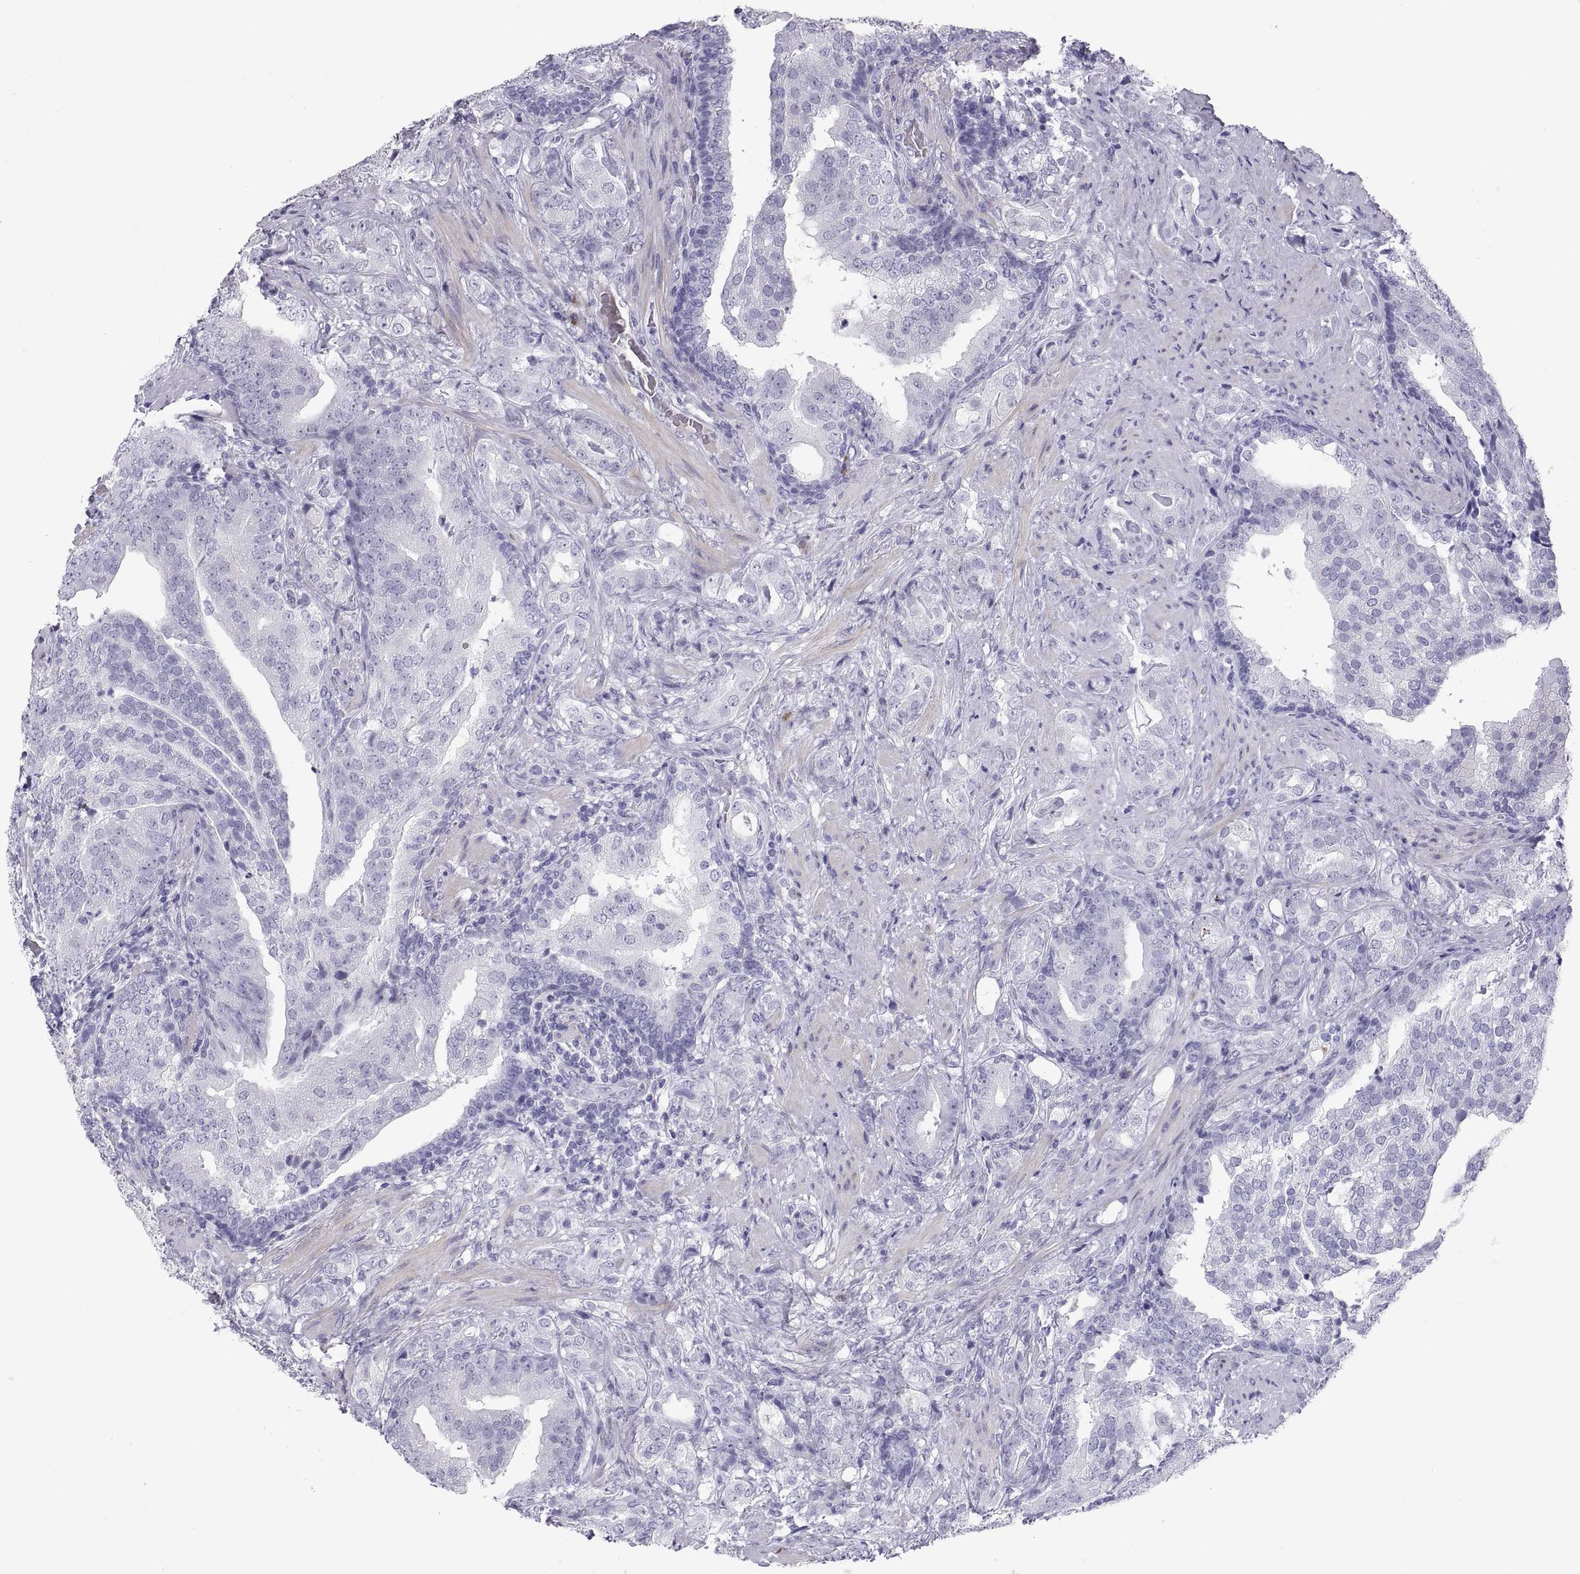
{"staining": {"intensity": "negative", "quantity": "none", "location": "none"}, "tissue": "prostate cancer", "cell_type": "Tumor cells", "image_type": "cancer", "snomed": [{"axis": "morphology", "description": "Adenocarcinoma, NOS"}, {"axis": "topography", "description": "Prostate"}], "caption": "Immunohistochemistry (IHC) of human prostate cancer (adenocarcinoma) reveals no expression in tumor cells.", "gene": "CT47A10", "patient": {"sex": "male", "age": 57}}